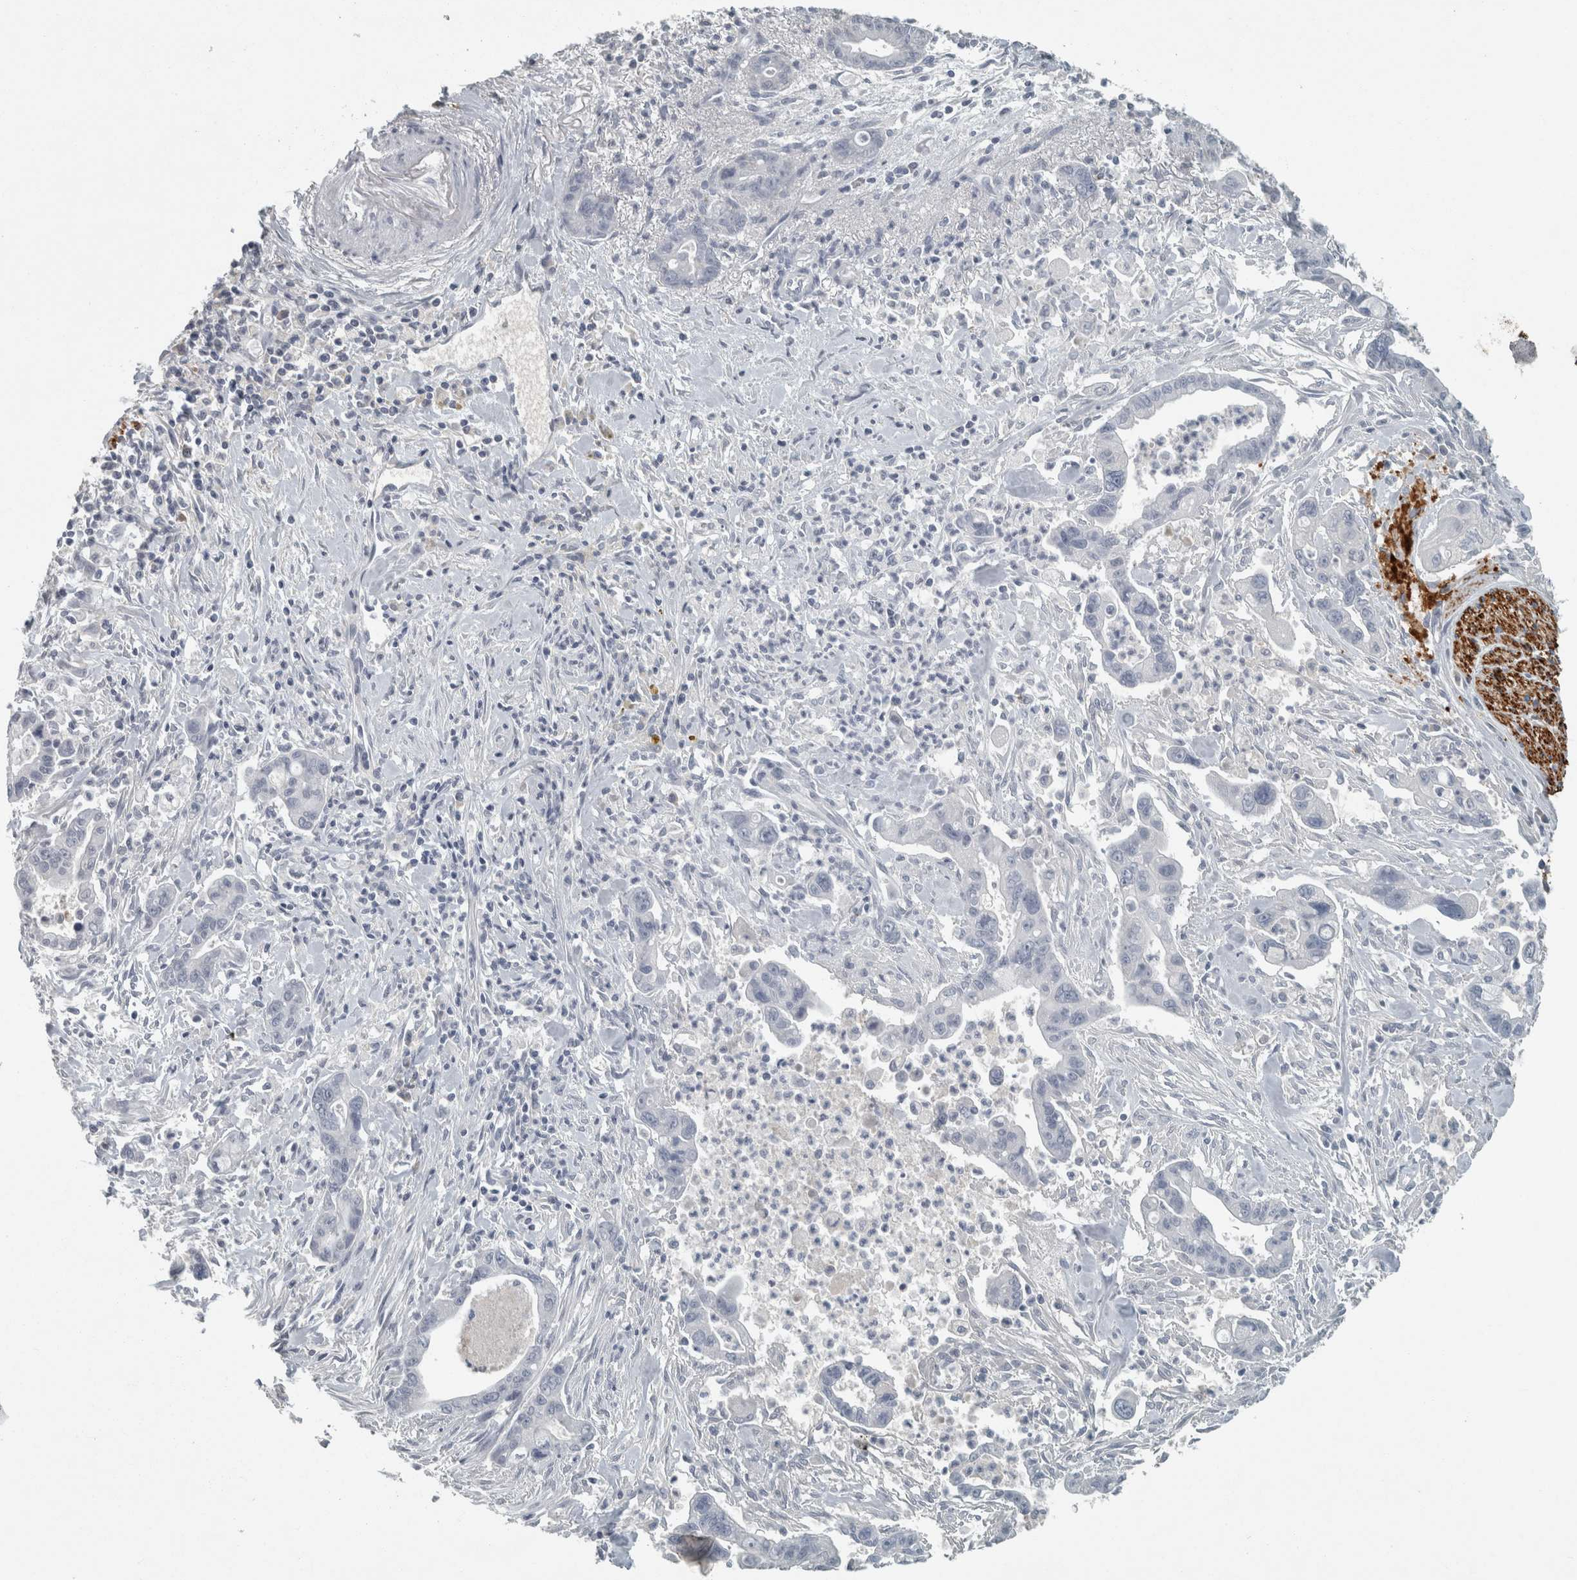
{"staining": {"intensity": "negative", "quantity": "none", "location": "none"}, "tissue": "pancreatic cancer", "cell_type": "Tumor cells", "image_type": "cancer", "snomed": [{"axis": "morphology", "description": "Adenocarcinoma, NOS"}, {"axis": "topography", "description": "Pancreas"}], "caption": "Tumor cells are negative for protein expression in human adenocarcinoma (pancreatic).", "gene": "CHL1", "patient": {"sex": "male", "age": 70}}